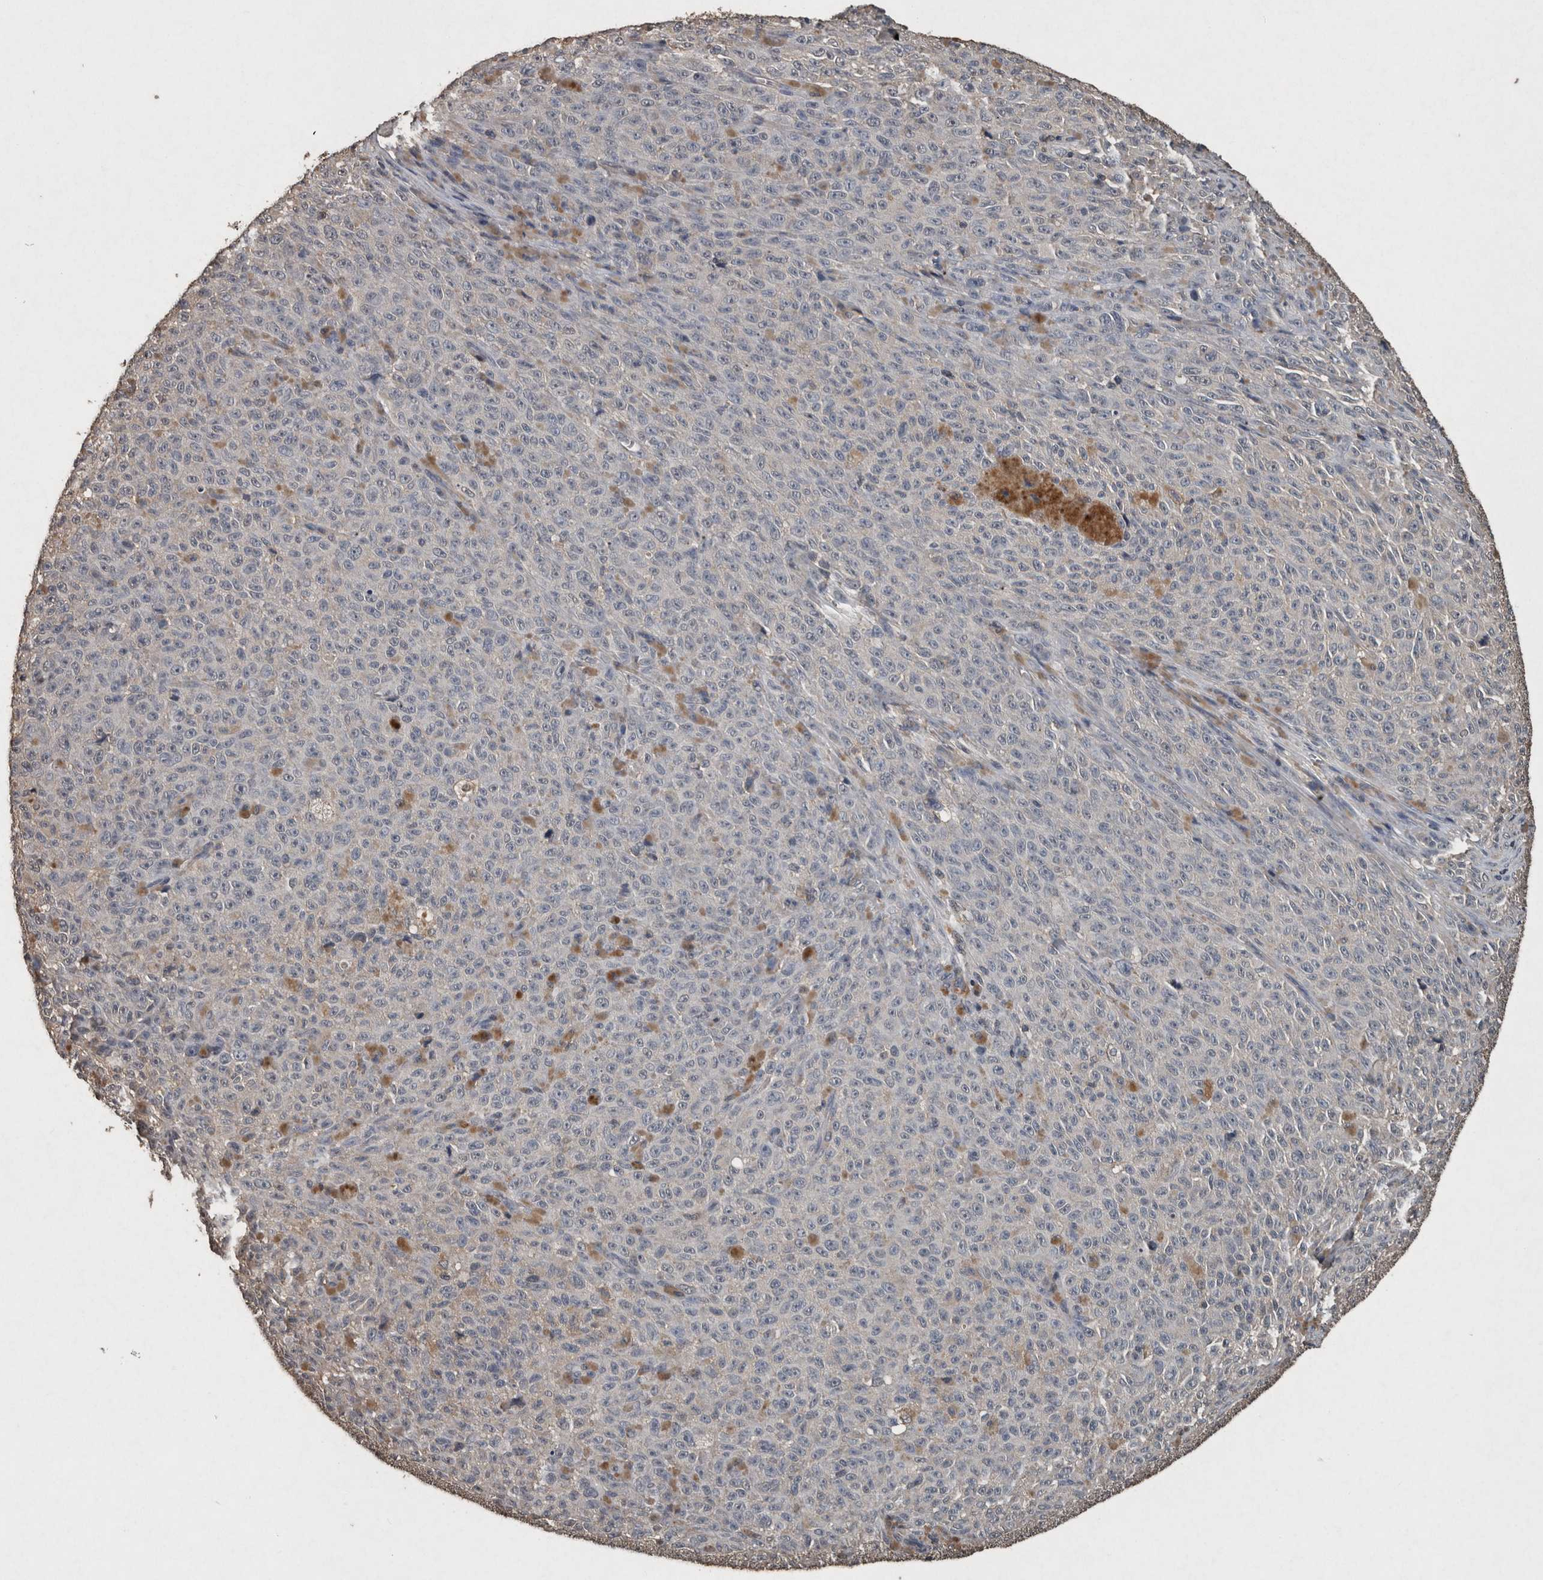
{"staining": {"intensity": "negative", "quantity": "none", "location": "none"}, "tissue": "melanoma", "cell_type": "Tumor cells", "image_type": "cancer", "snomed": [{"axis": "morphology", "description": "Malignant melanoma, NOS"}, {"axis": "topography", "description": "Skin"}], "caption": "Immunohistochemical staining of melanoma reveals no significant positivity in tumor cells. (DAB immunohistochemistry, high magnification).", "gene": "FGFRL1", "patient": {"sex": "female", "age": 82}}